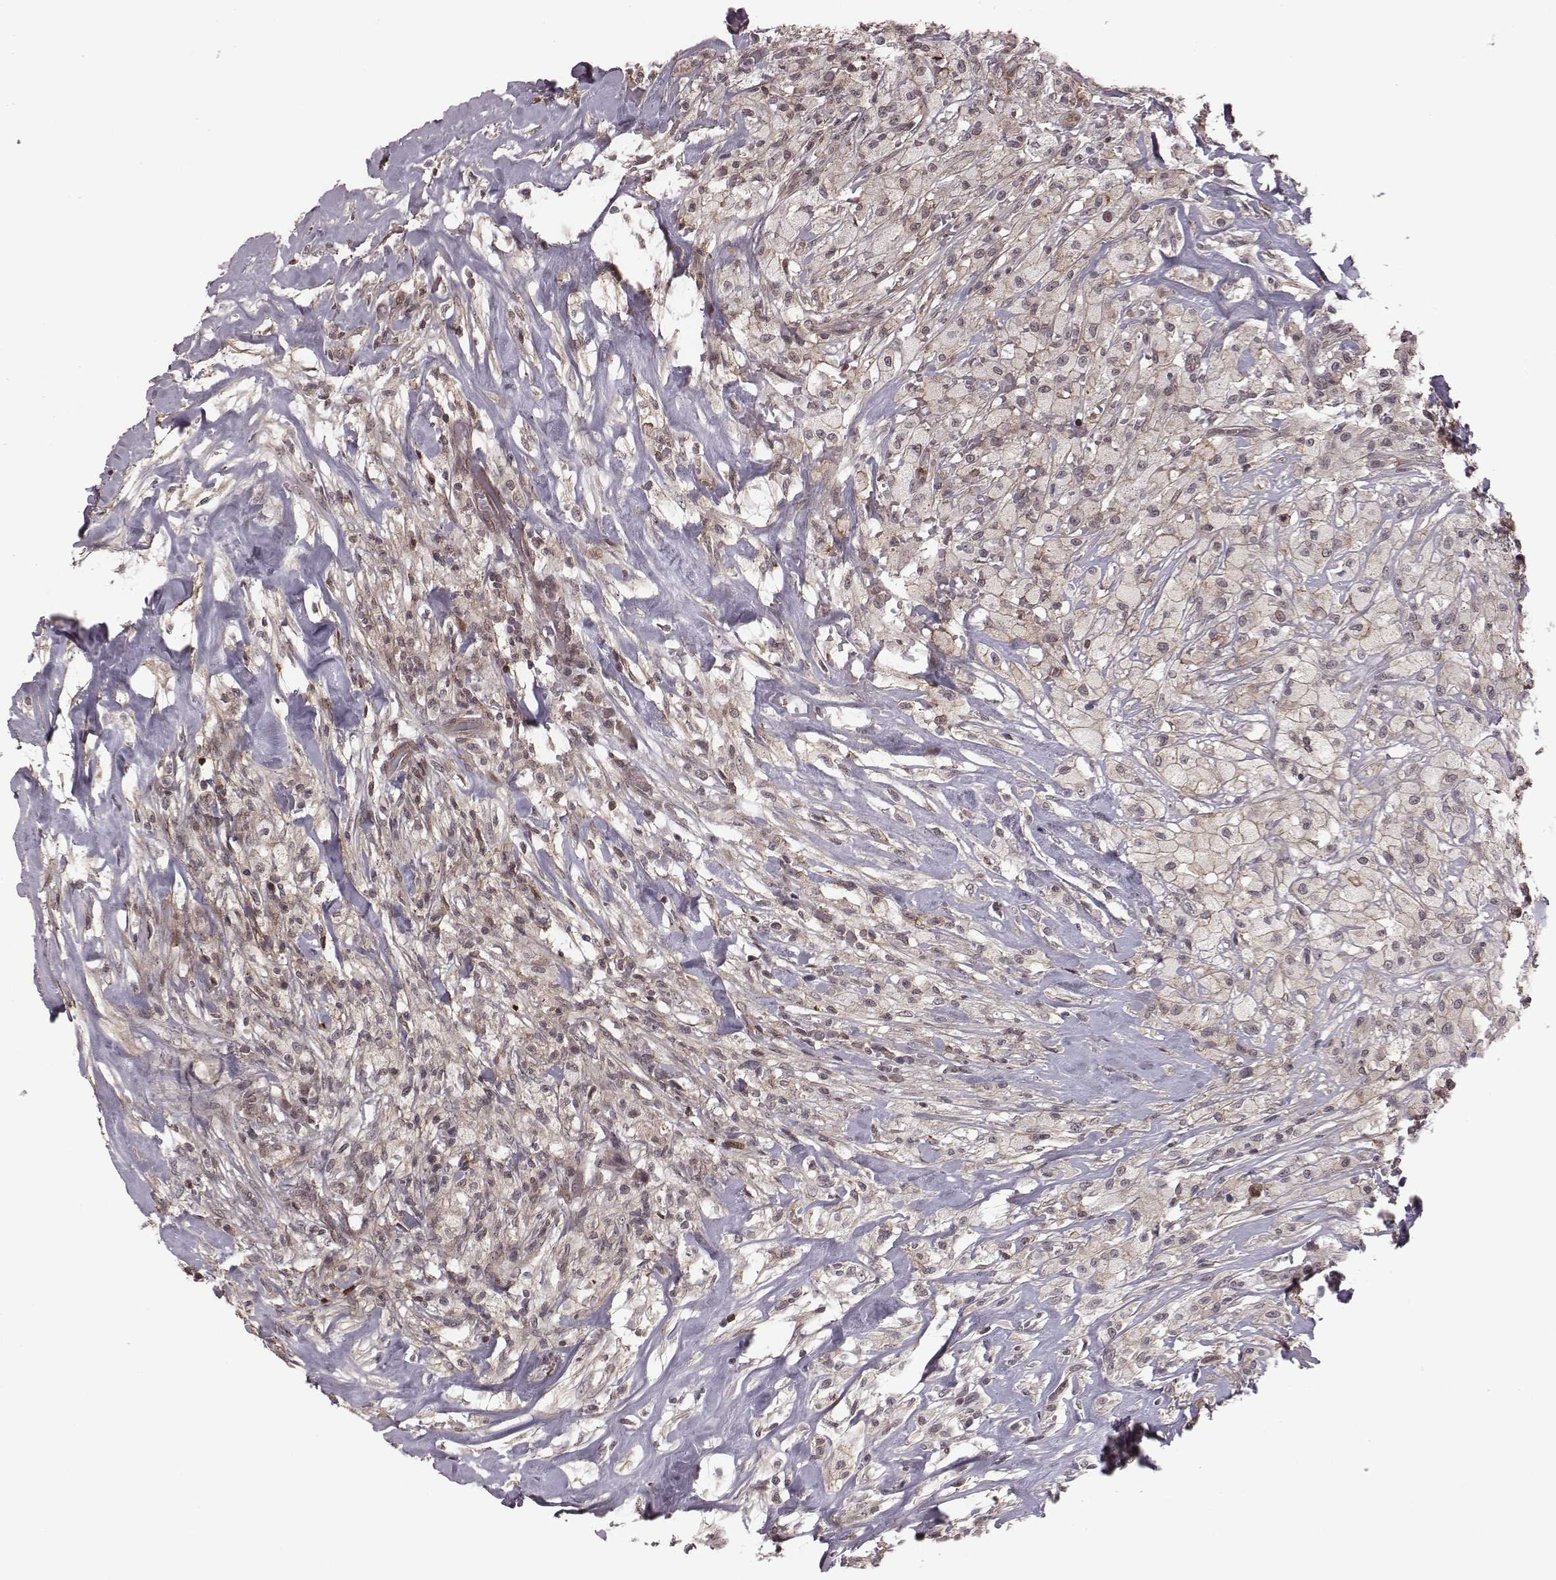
{"staining": {"intensity": "negative", "quantity": "none", "location": "none"}, "tissue": "testis cancer", "cell_type": "Tumor cells", "image_type": "cancer", "snomed": [{"axis": "morphology", "description": "Necrosis, NOS"}, {"axis": "morphology", "description": "Carcinoma, Embryonal, NOS"}, {"axis": "topography", "description": "Testis"}], "caption": "IHC of human testis embryonal carcinoma exhibits no staining in tumor cells. (DAB immunohistochemistry (IHC) visualized using brightfield microscopy, high magnification).", "gene": "RPL3", "patient": {"sex": "male", "age": 19}}